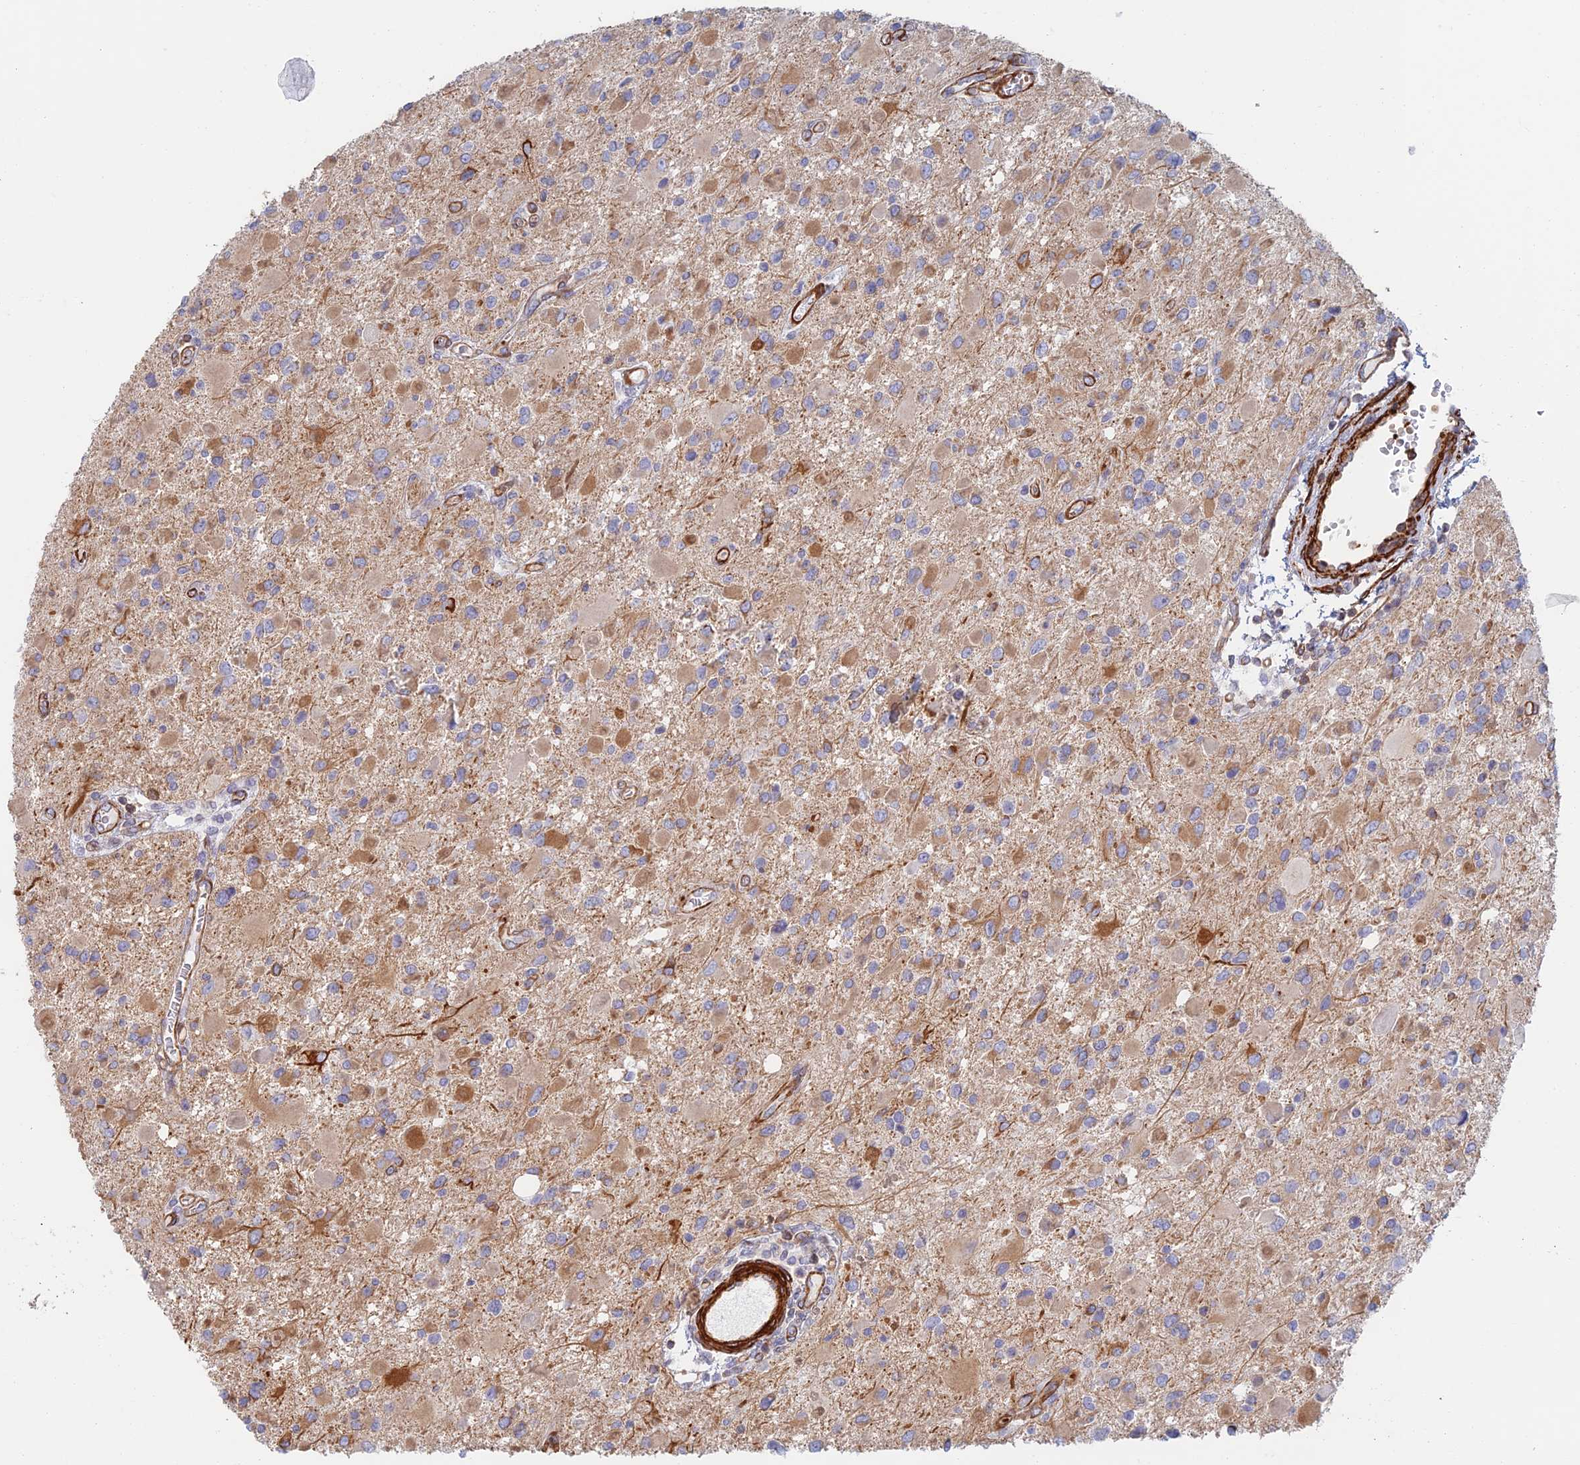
{"staining": {"intensity": "moderate", "quantity": ">75%", "location": "cytoplasmic/membranous"}, "tissue": "glioma", "cell_type": "Tumor cells", "image_type": "cancer", "snomed": [{"axis": "morphology", "description": "Glioma, malignant, High grade"}, {"axis": "topography", "description": "Brain"}], "caption": "Glioma stained for a protein exhibits moderate cytoplasmic/membranous positivity in tumor cells. Immunohistochemistry (ihc) stains the protein in brown and the nuclei are stained blue.", "gene": "PAK4", "patient": {"sex": "male", "age": 53}}